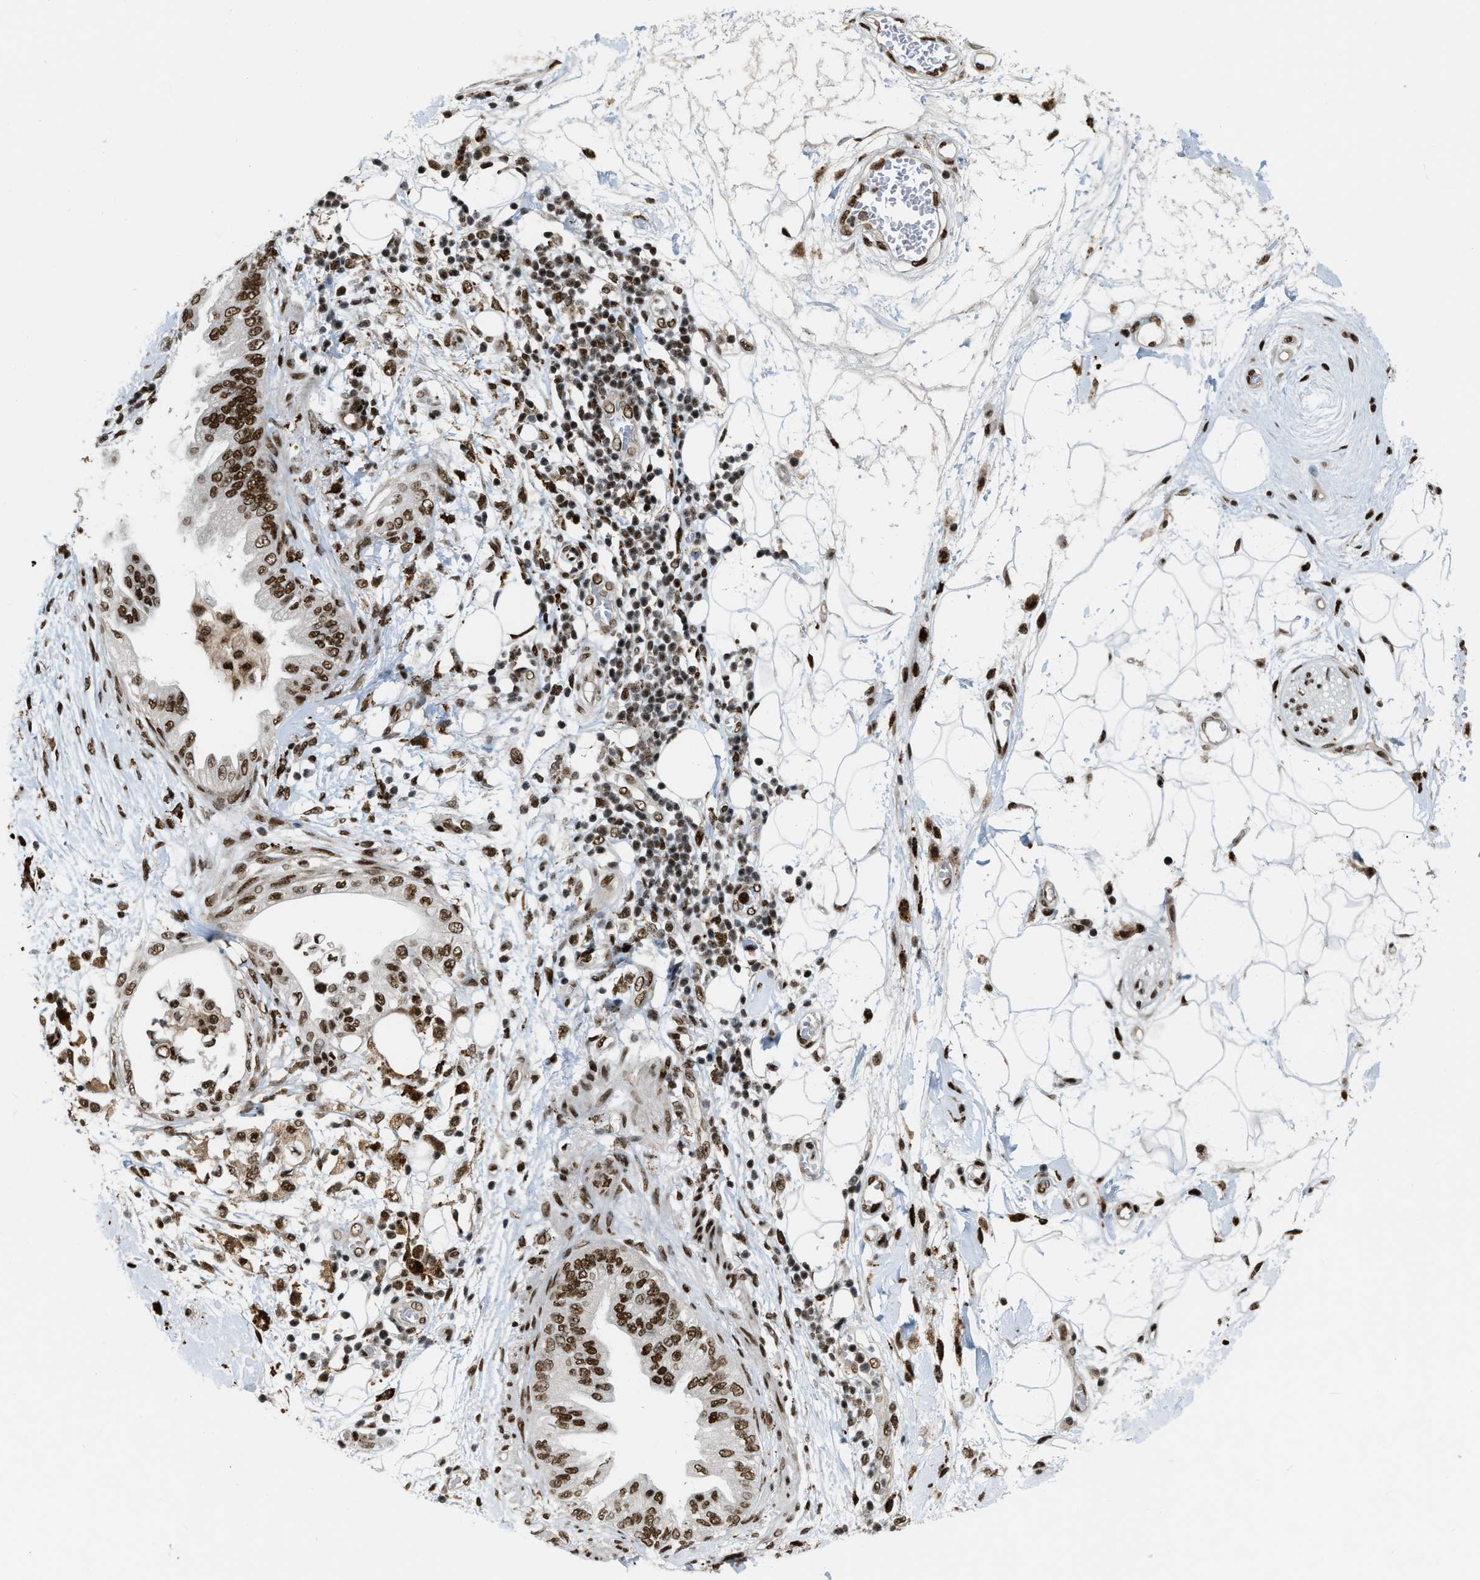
{"staining": {"intensity": "strong", "quantity": ">75%", "location": "nuclear"}, "tissue": "adipose tissue", "cell_type": "Adipocytes", "image_type": "normal", "snomed": [{"axis": "morphology", "description": "Normal tissue, NOS"}, {"axis": "morphology", "description": "Adenocarcinoma, NOS"}, {"axis": "topography", "description": "Duodenum"}, {"axis": "topography", "description": "Peripheral nerve tissue"}], "caption": "Brown immunohistochemical staining in unremarkable human adipose tissue shows strong nuclear staining in approximately >75% of adipocytes.", "gene": "NUMA1", "patient": {"sex": "female", "age": 60}}